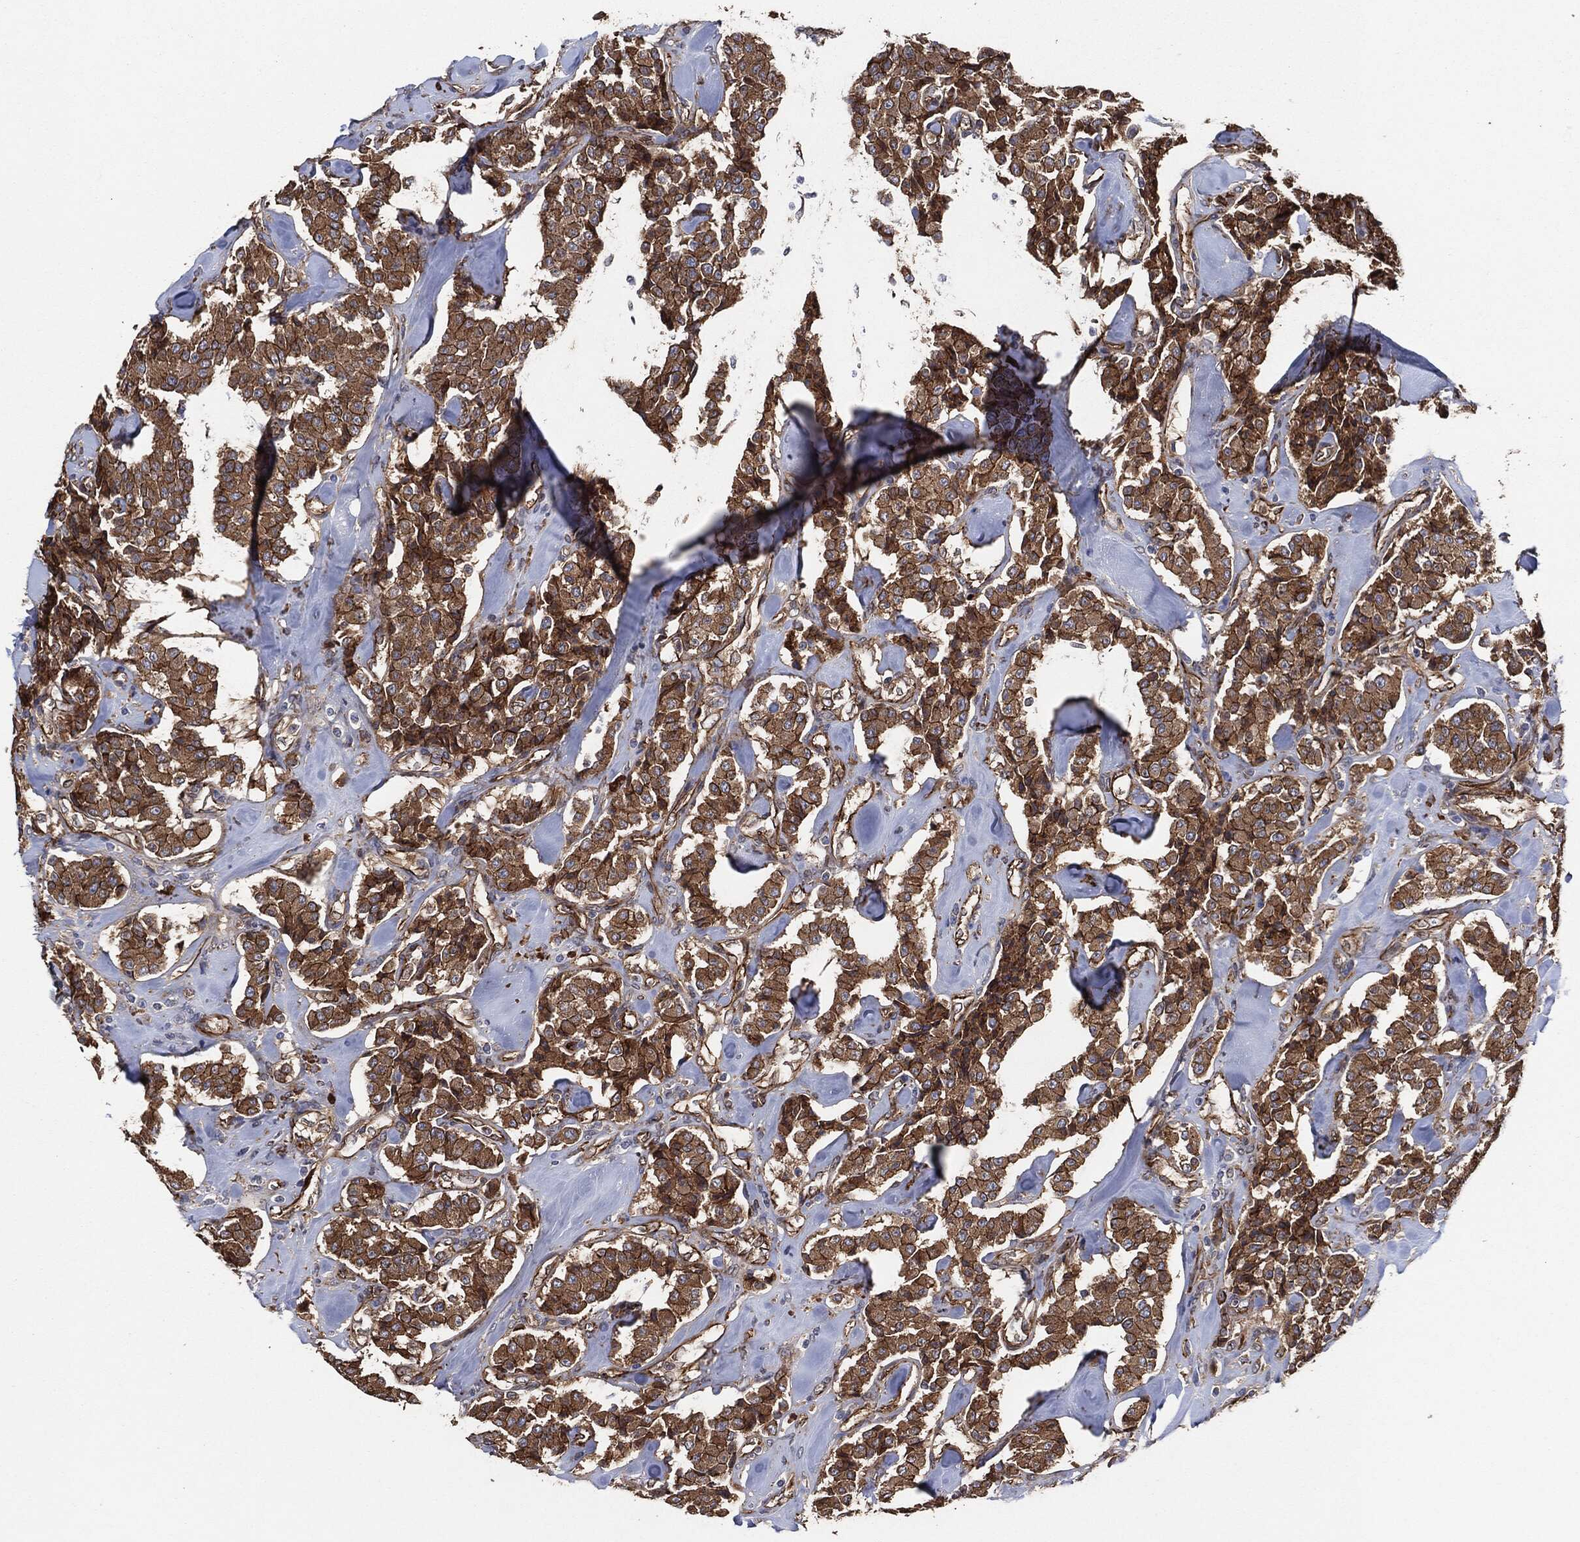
{"staining": {"intensity": "strong", "quantity": ">75%", "location": "cytoplasmic/membranous"}, "tissue": "carcinoid", "cell_type": "Tumor cells", "image_type": "cancer", "snomed": [{"axis": "morphology", "description": "Carcinoid, malignant, NOS"}, {"axis": "topography", "description": "Pancreas"}], "caption": "Immunohistochemical staining of malignant carcinoid demonstrates strong cytoplasmic/membranous protein staining in about >75% of tumor cells. (brown staining indicates protein expression, while blue staining denotes nuclei).", "gene": "CTNNA1", "patient": {"sex": "male", "age": 41}}